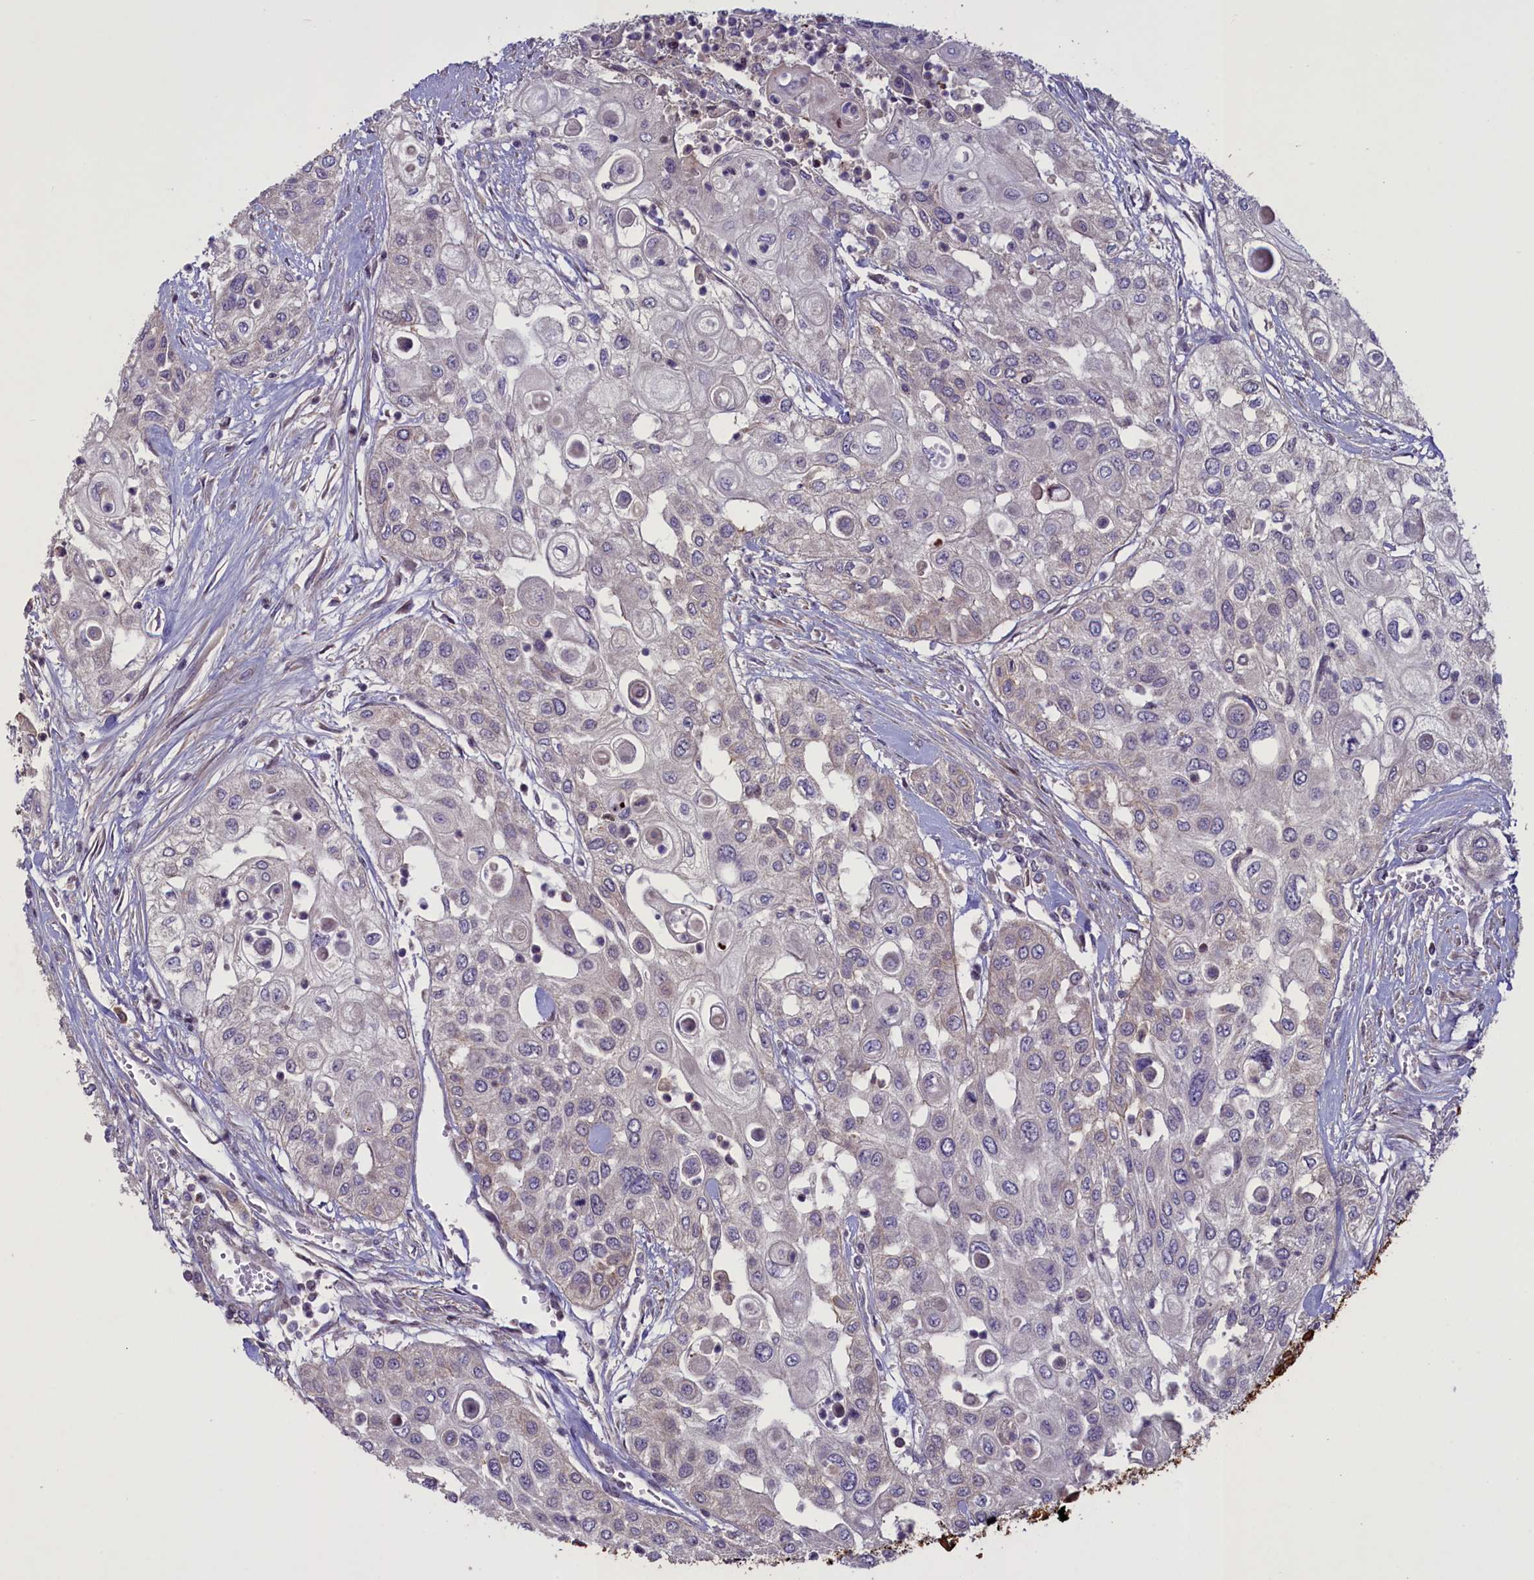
{"staining": {"intensity": "negative", "quantity": "none", "location": "none"}, "tissue": "urothelial cancer", "cell_type": "Tumor cells", "image_type": "cancer", "snomed": [{"axis": "morphology", "description": "Urothelial carcinoma, High grade"}, {"axis": "topography", "description": "Urinary bladder"}], "caption": "An immunohistochemistry photomicrograph of urothelial cancer is shown. There is no staining in tumor cells of urothelial cancer.", "gene": "MAN2C1", "patient": {"sex": "female", "age": 79}}